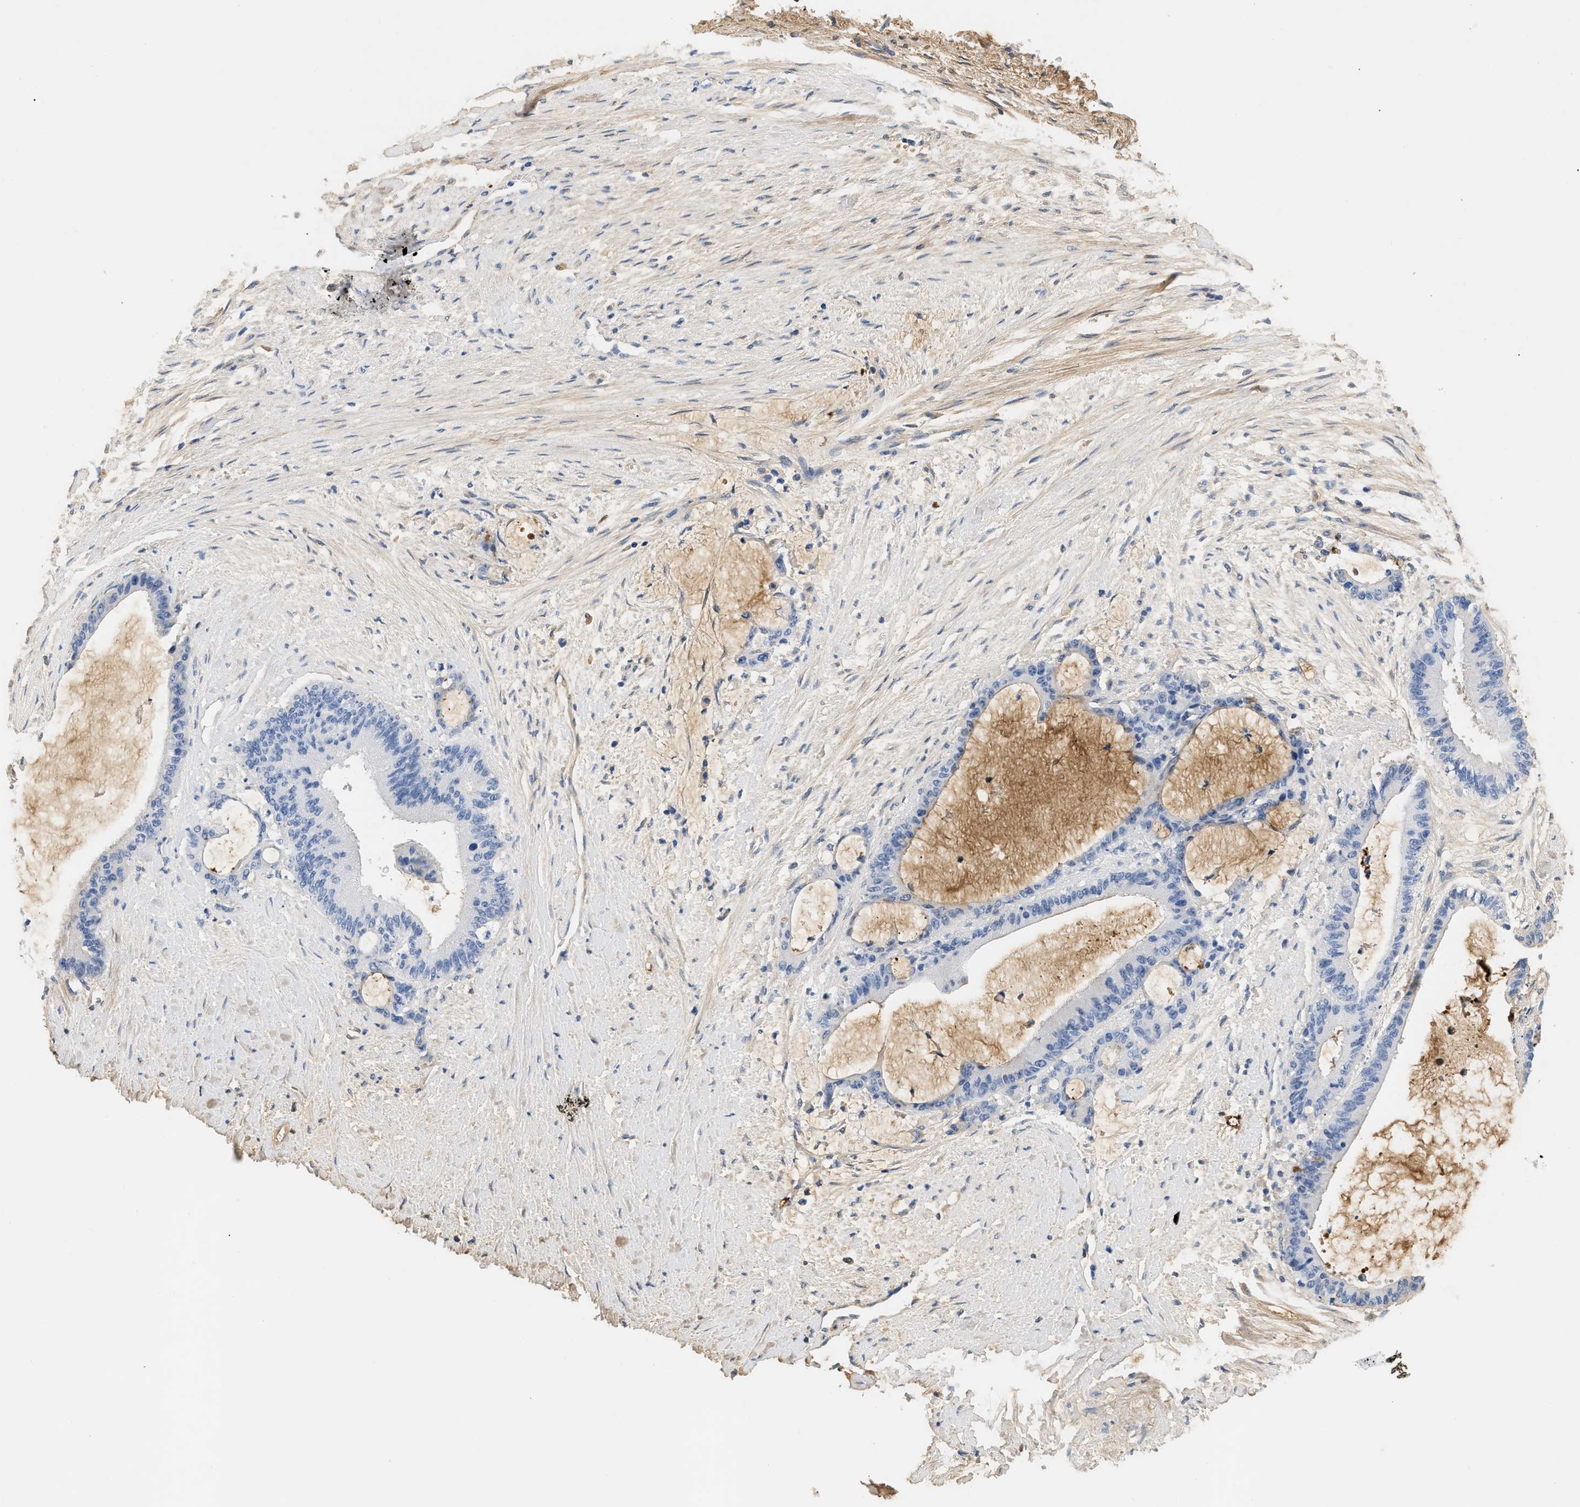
{"staining": {"intensity": "negative", "quantity": "none", "location": "none"}, "tissue": "liver cancer", "cell_type": "Tumor cells", "image_type": "cancer", "snomed": [{"axis": "morphology", "description": "Cholangiocarcinoma"}, {"axis": "topography", "description": "Liver"}], "caption": "This histopathology image is of liver cancer stained with immunohistochemistry to label a protein in brown with the nuclei are counter-stained blue. There is no expression in tumor cells.", "gene": "CFH", "patient": {"sex": "female", "age": 73}}